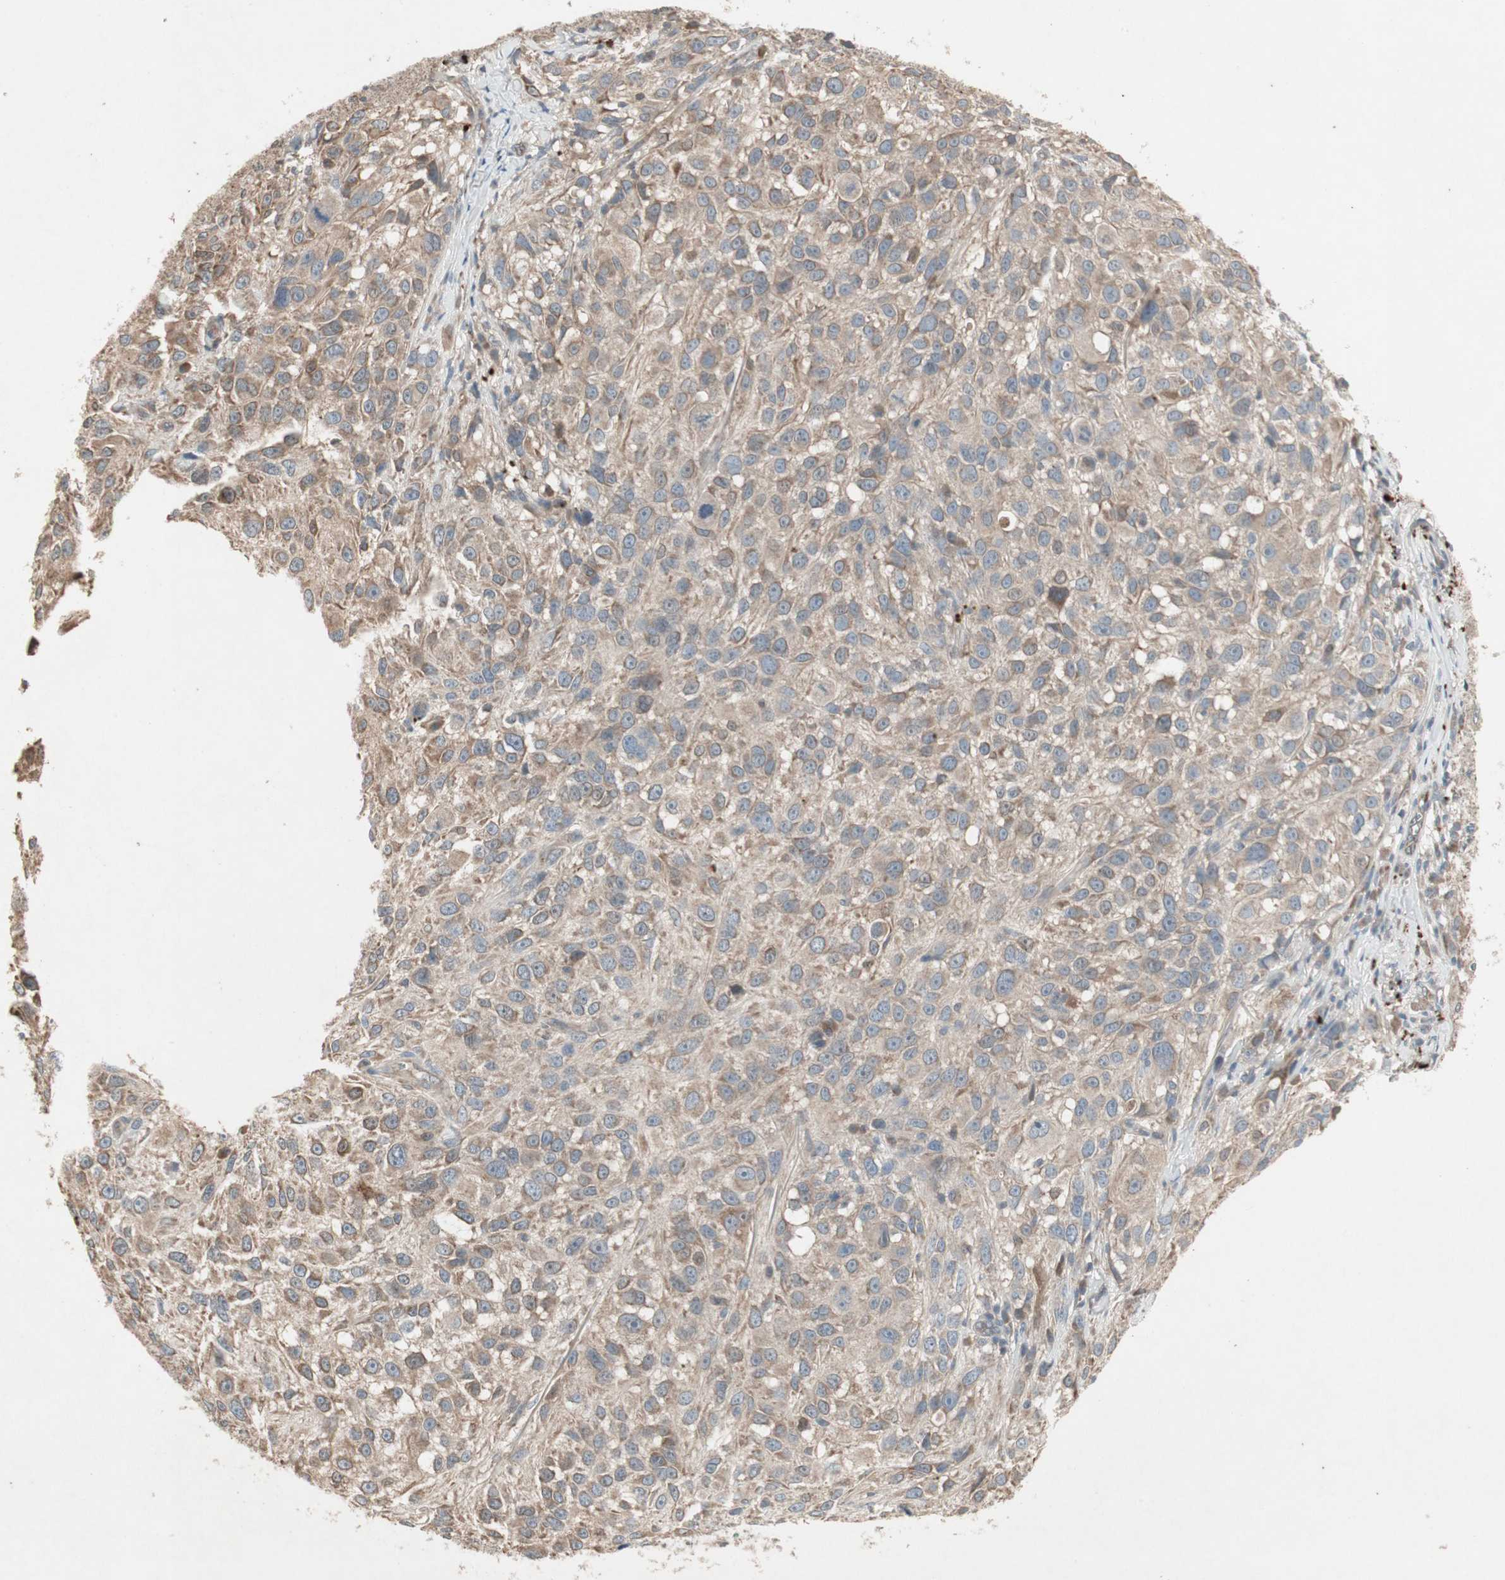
{"staining": {"intensity": "weak", "quantity": "25%-75%", "location": "cytoplasmic/membranous"}, "tissue": "melanoma", "cell_type": "Tumor cells", "image_type": "cancer", "snomed": [{"axis": "morphology", "description": "Necrosis, NOS"}, {"axis": "morphology", "description": "Malignant melanoma, NOS"}, {"axis": "topography", "description": "Skin"}], "caption": "Immunohistochemical staining of melanoma demonstrates low levels of weak cytoplasmic/membranous protein staining in about 25%-75% of tumor cells.", "gene": "JMJD7-PLA2G4B", "patient": {"sex": "female", "age": 87}}